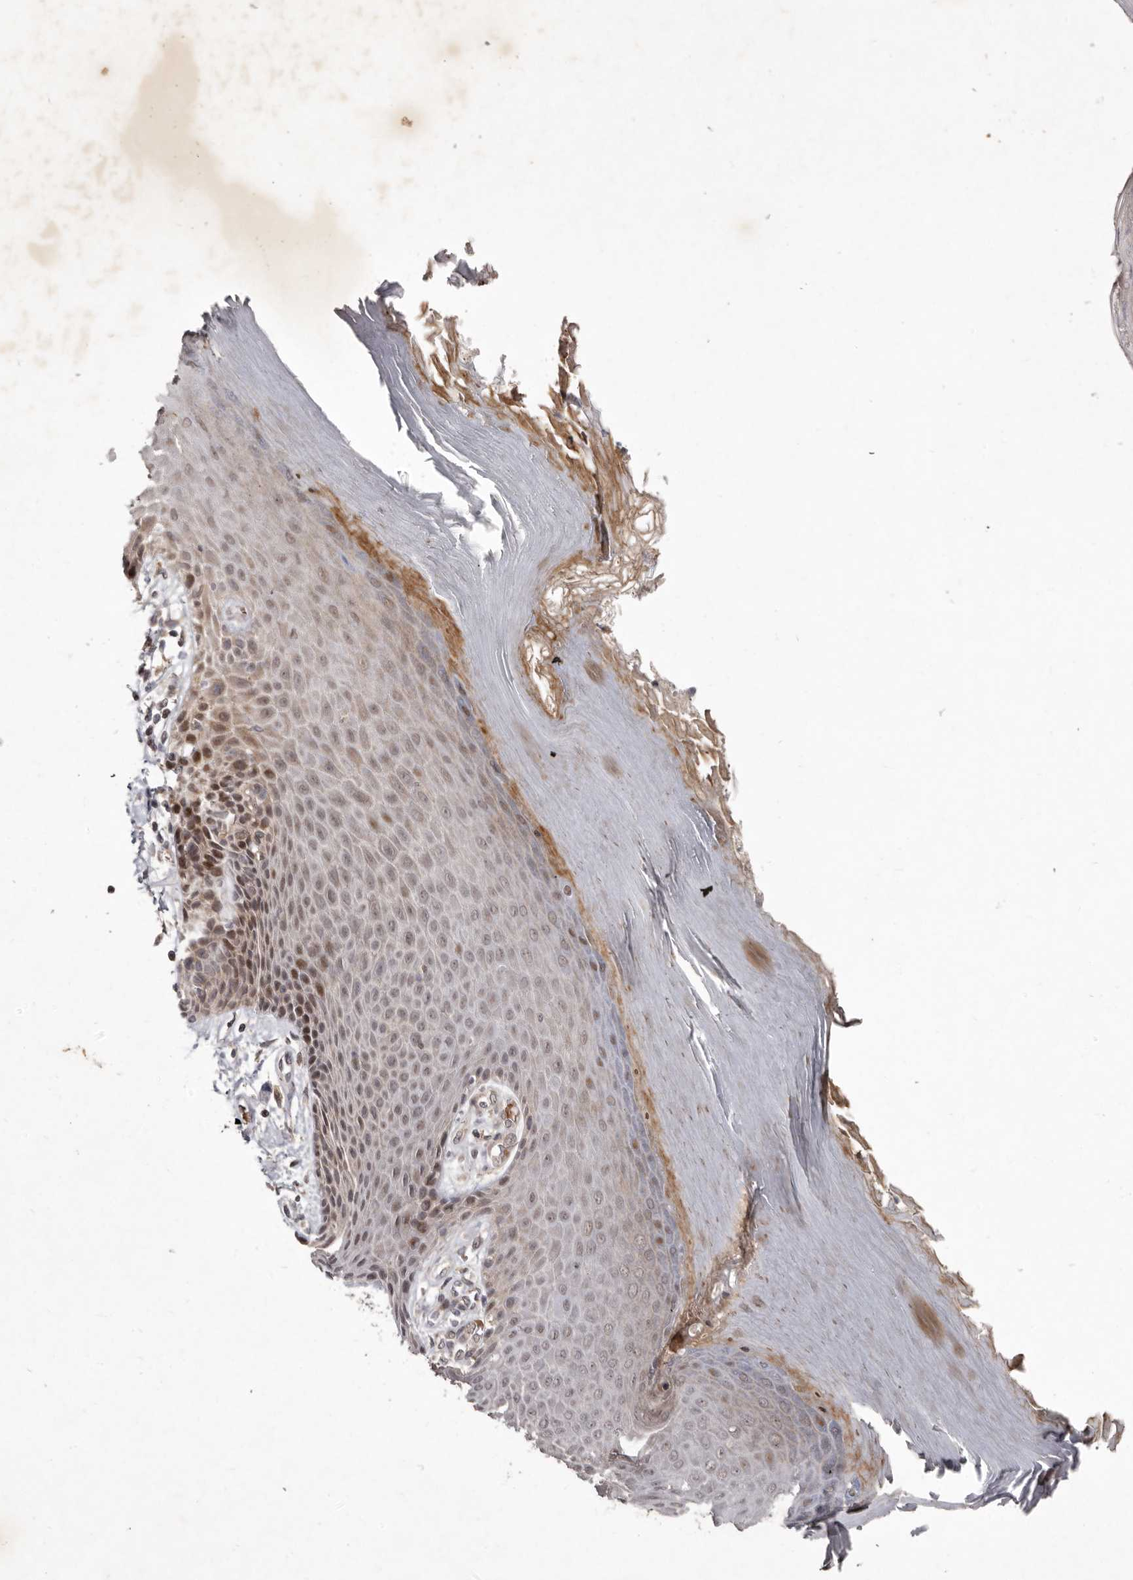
{"staining": {"intensity": "weak", "quantity": ">75%", "location": "cytoplasmic/membranous,nuclear"}, "tissue": "melanoma", "cell_type": "Tumor cells", "image_type": "cancer", "snomed": [{"axis": "morphology", "description": "Malignant melanoma, NOS"}, {"axis": "topography", "description": "Skin"}], "caption": "Weak cytoplasmic/membranous and nuclear positivity for a protein is identified in approximately >75% of tumor cells of malignant melanoma using immunohistochemistry (IHC).", "gene": "ABL1", "patient": {"sex": "female", "age": 73}}